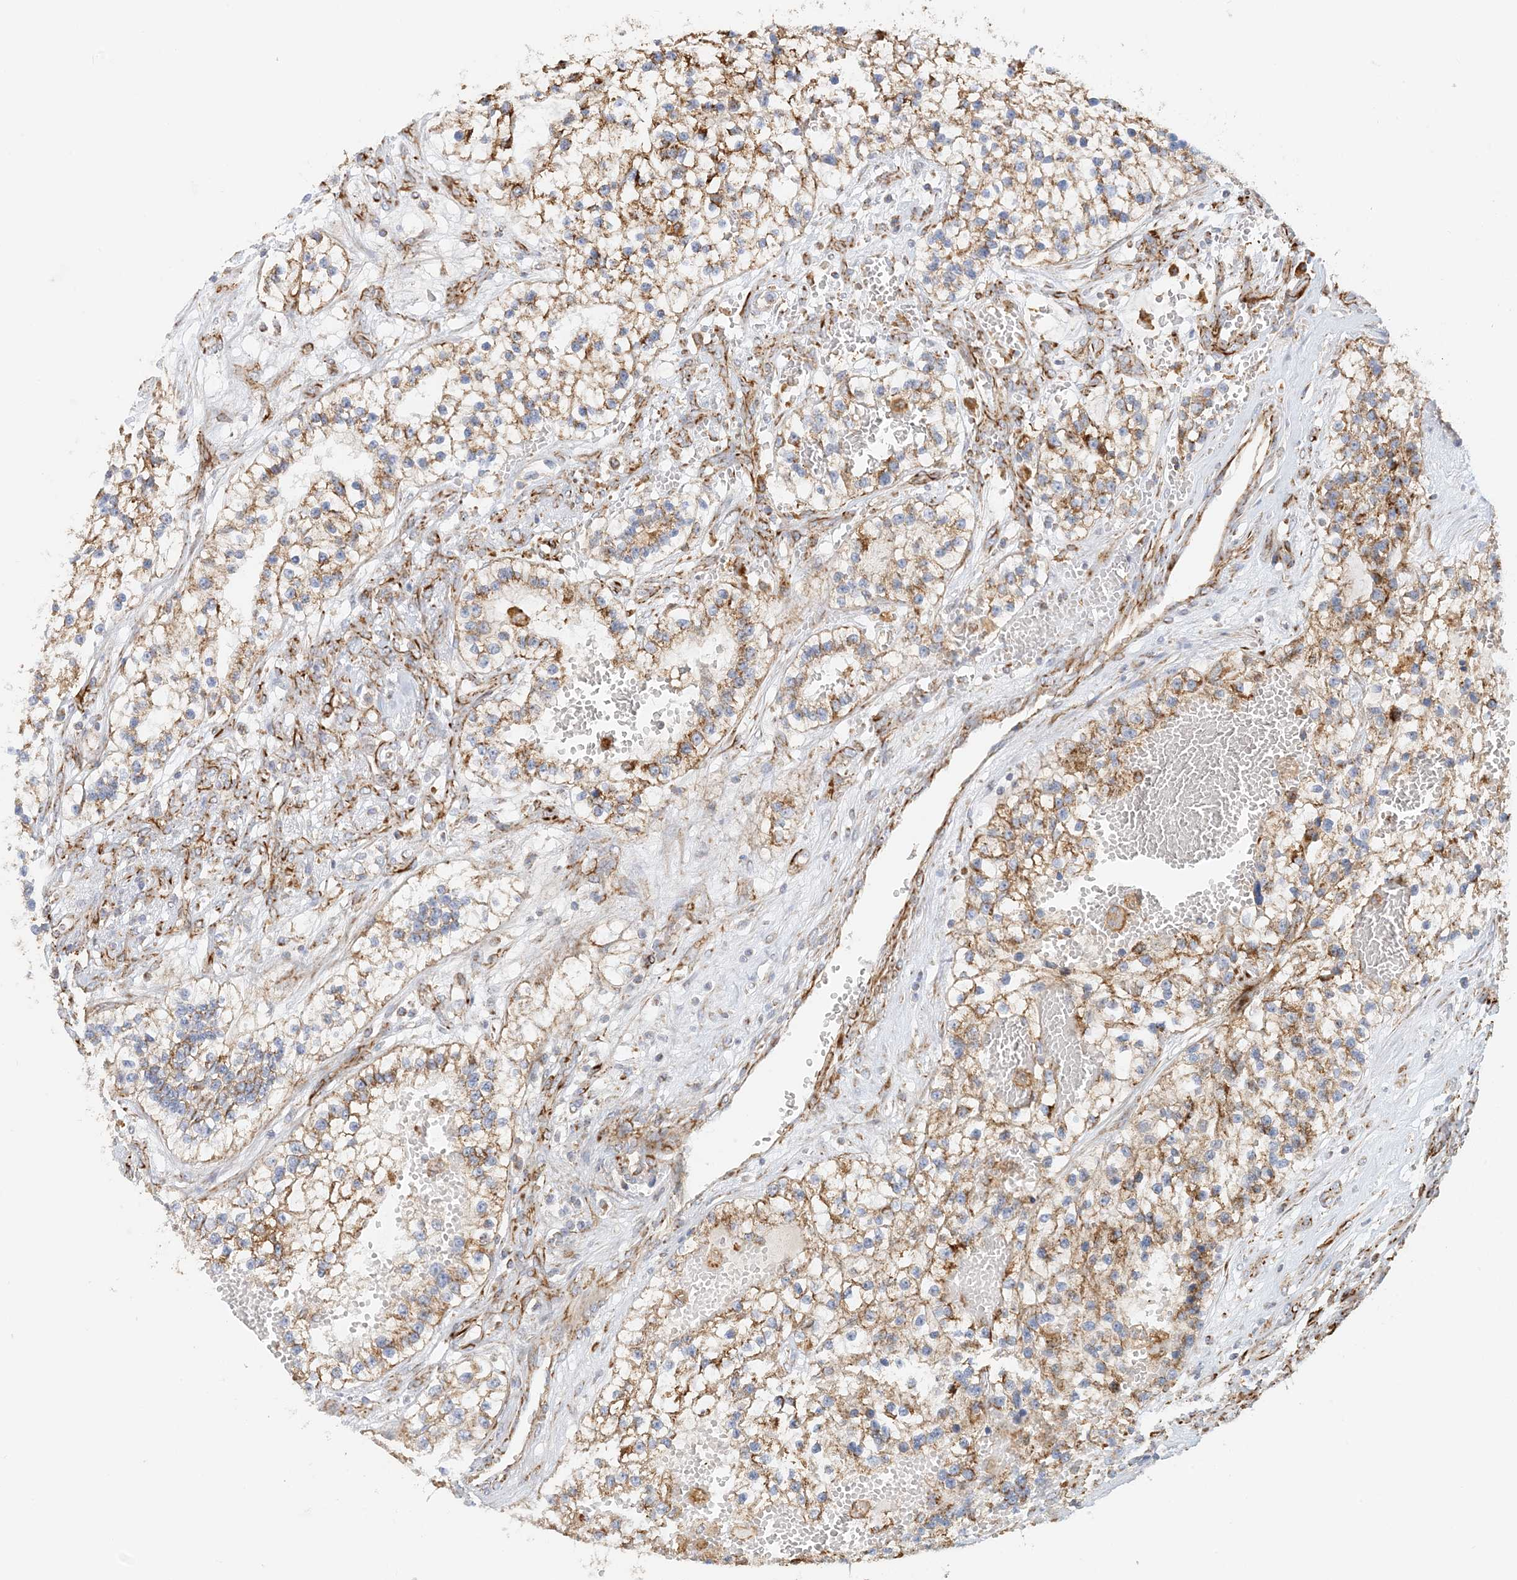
{"staining": {"intensity": "moderate", "quantity": ">75%", "location": "cytoplasmic/membranous"}, "tissue": "renal cancer", "cell_type": "Tumor cells", "image_type": "cancer", "snomed": [{"axis": "morphology", "description": "Adenocarcinoma, NOS"}, {"axis": "topography", "description": "Kidney"}], "caption": "Immunohistochemical staining of human renal cancer (adenocarcinoma) reveals moderate cytoplasmic/membranous protein positivity in approximately >75% of tumor cells. (DAB (3,3'-diaminobenzidine) IHC with brightfield microscopy, high magnification).", "gene": "COA3", "patient": {"sex": "female", "age": 57}}